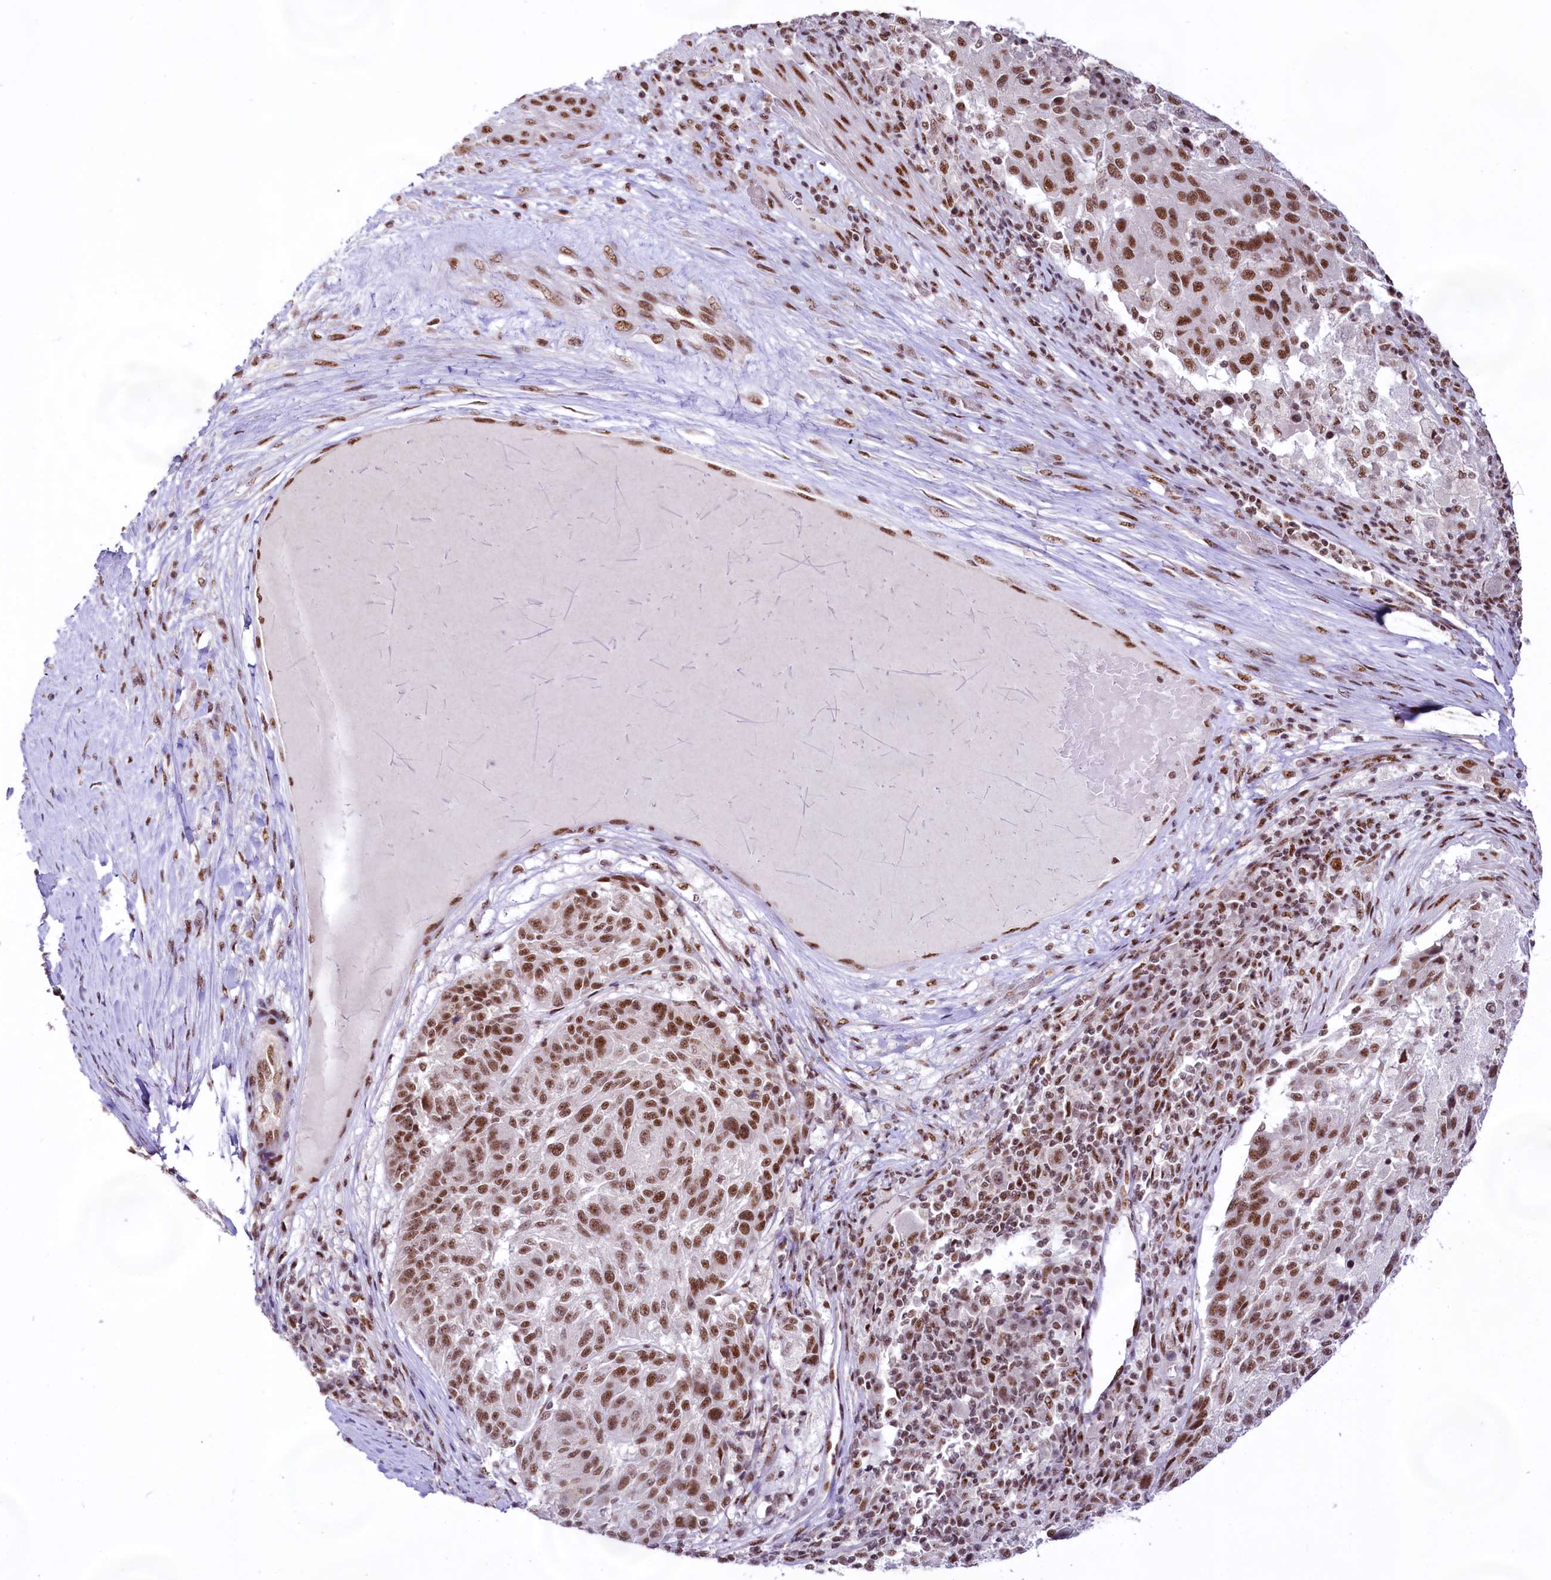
{"staining": {"intensity": "moderate", "quantity": ">75%", "location": "nuclear"}, "tissue": "melanoma", "cell_type": "Tumor cells", "image_type": "cancer", "snomed": [{"axis": "morphology", "description": "Malignant melanoma, NOS"}, {"axis": "topography", "description": "Skin"}], "caption": "Melanoma stained with immunohistochemistry (IHC) displays moderate nuclear expression in approximately >75% of tumor cells.", "gene": "HIRA", "patient": {"sex": "male", "age": 53}}